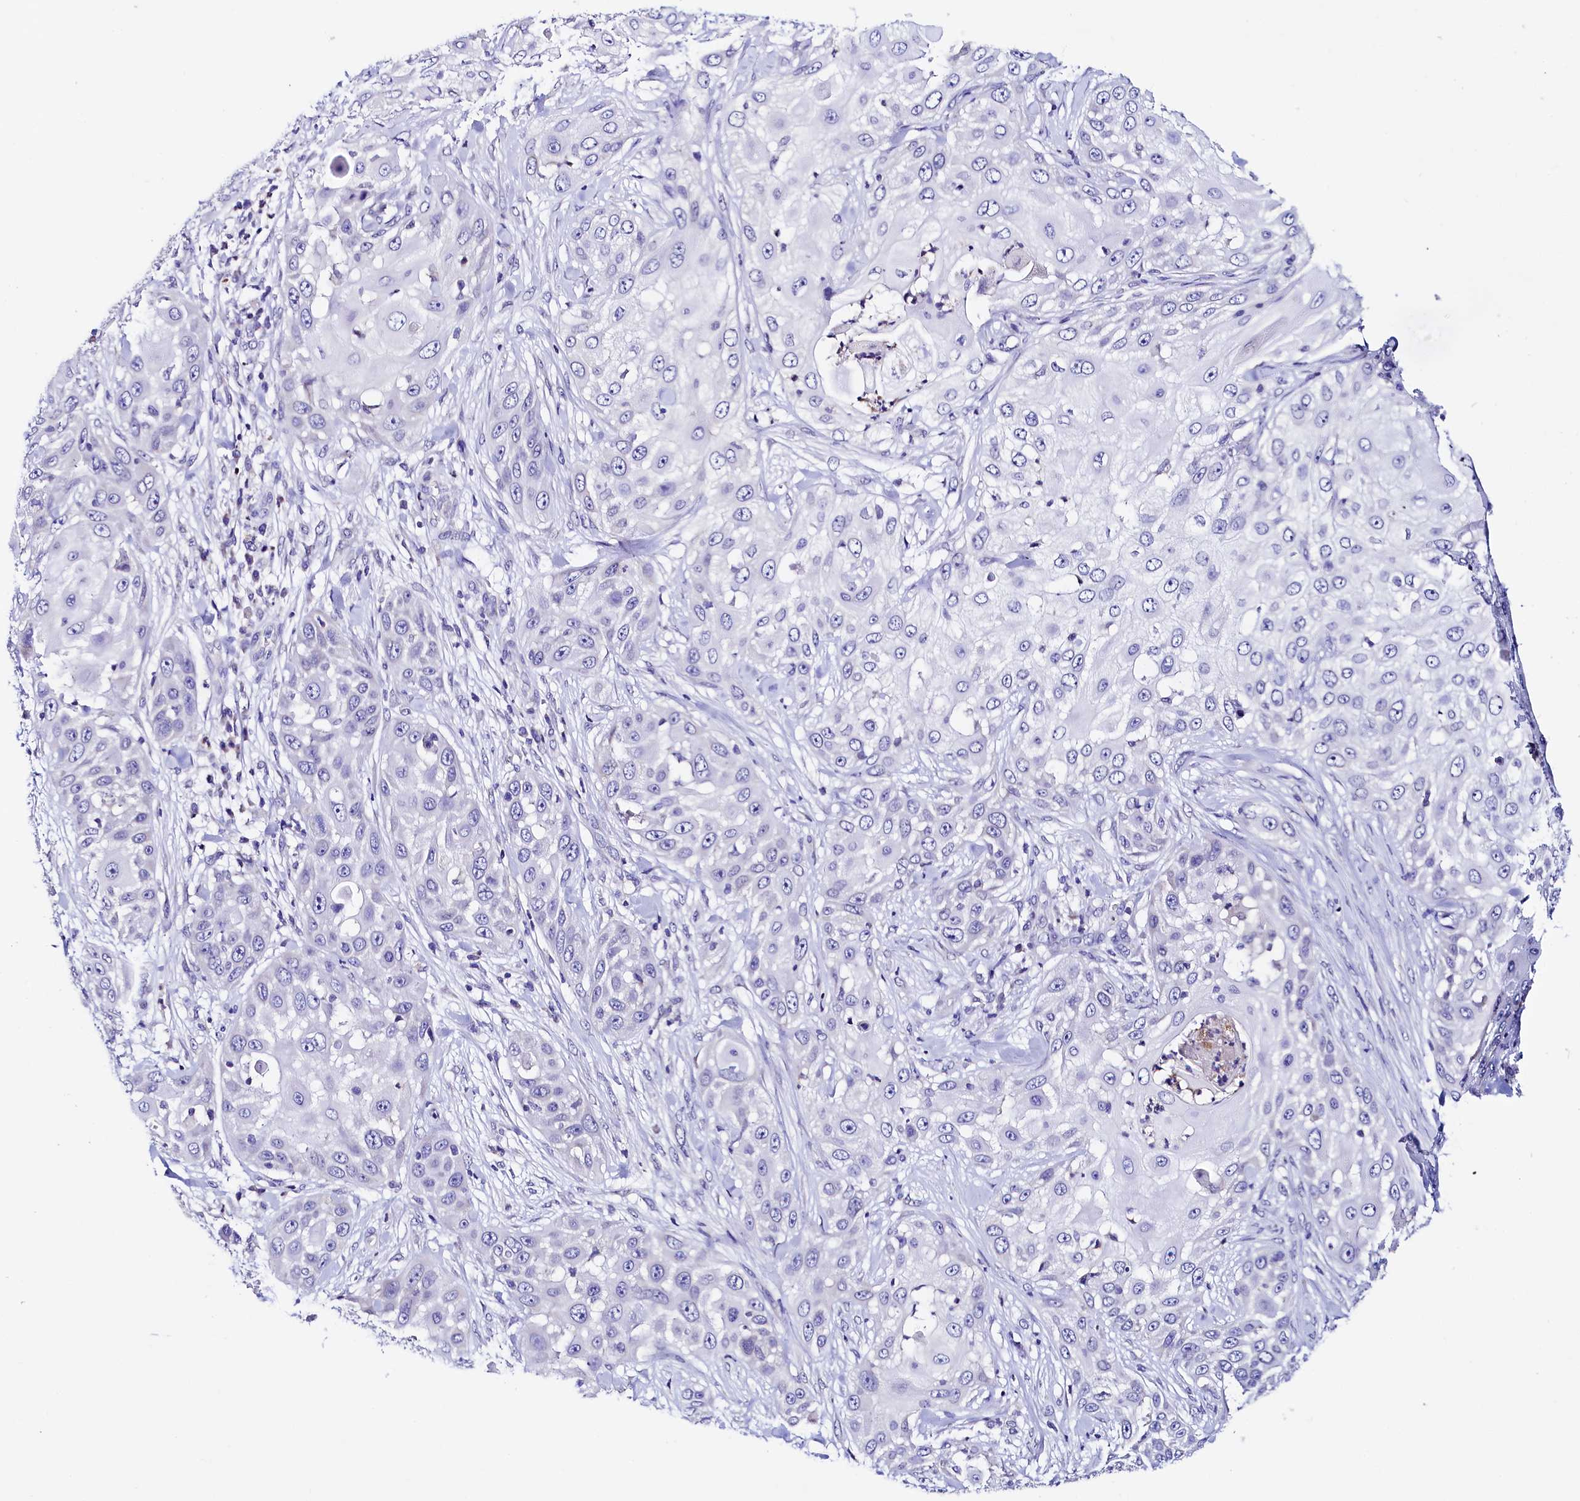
{"staining": {"intensity": "negative", "quantity": "none", "location": "none"}, "tissue": "skin cancer", "cell_type": "Tumor cells", "image_type": "cancer", "snomed": [{"axis": "morphology", "description": "Squamous cell carcinoma, NOS"}, {"axis": "topography", "description": "Skin"}], "caption": "This is a micrograph of IHC staining of skin squamous cell carcinoma, which shows no staining in tumor cells.", "gene": "HAND1", "patient": {"sex": "female", "age": 44}}